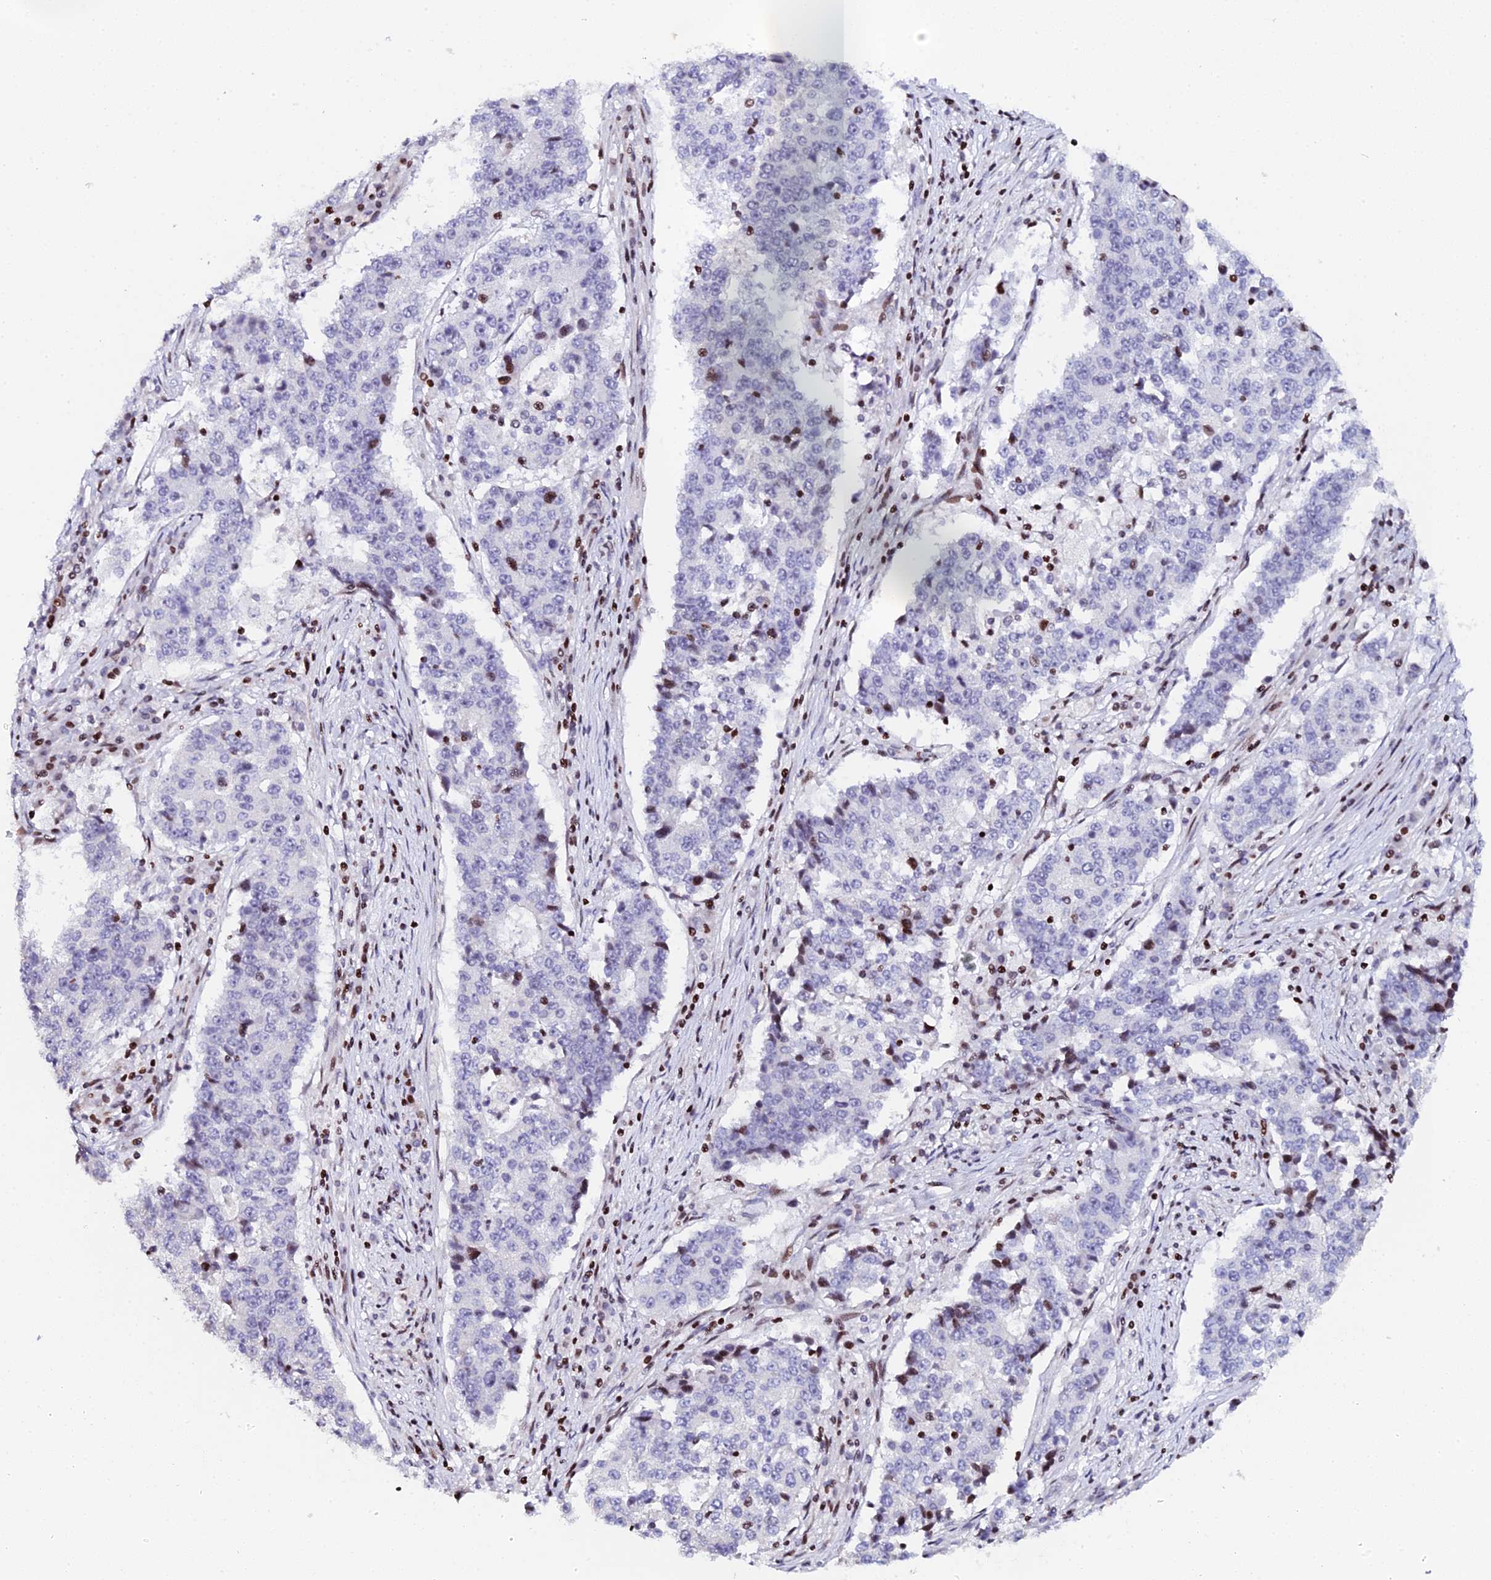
{"staining": {"intensity": "negative", "quantity": "none", "location": "none"}, "tissue": "stomach cancer", "cell_type": "Tumor cells", "image_type": "cancer", "snomed": [{"axis": "morphology", "description": "Adenocarcinoma, NOS"}, {"axis": "topography", "description": "Stomach"}], "caption": "Protein analysis of stomach cancer displays no significant expression in tumor cells.", "gene": "MYNN", "patient": {"sex": "male", "age": 59}}